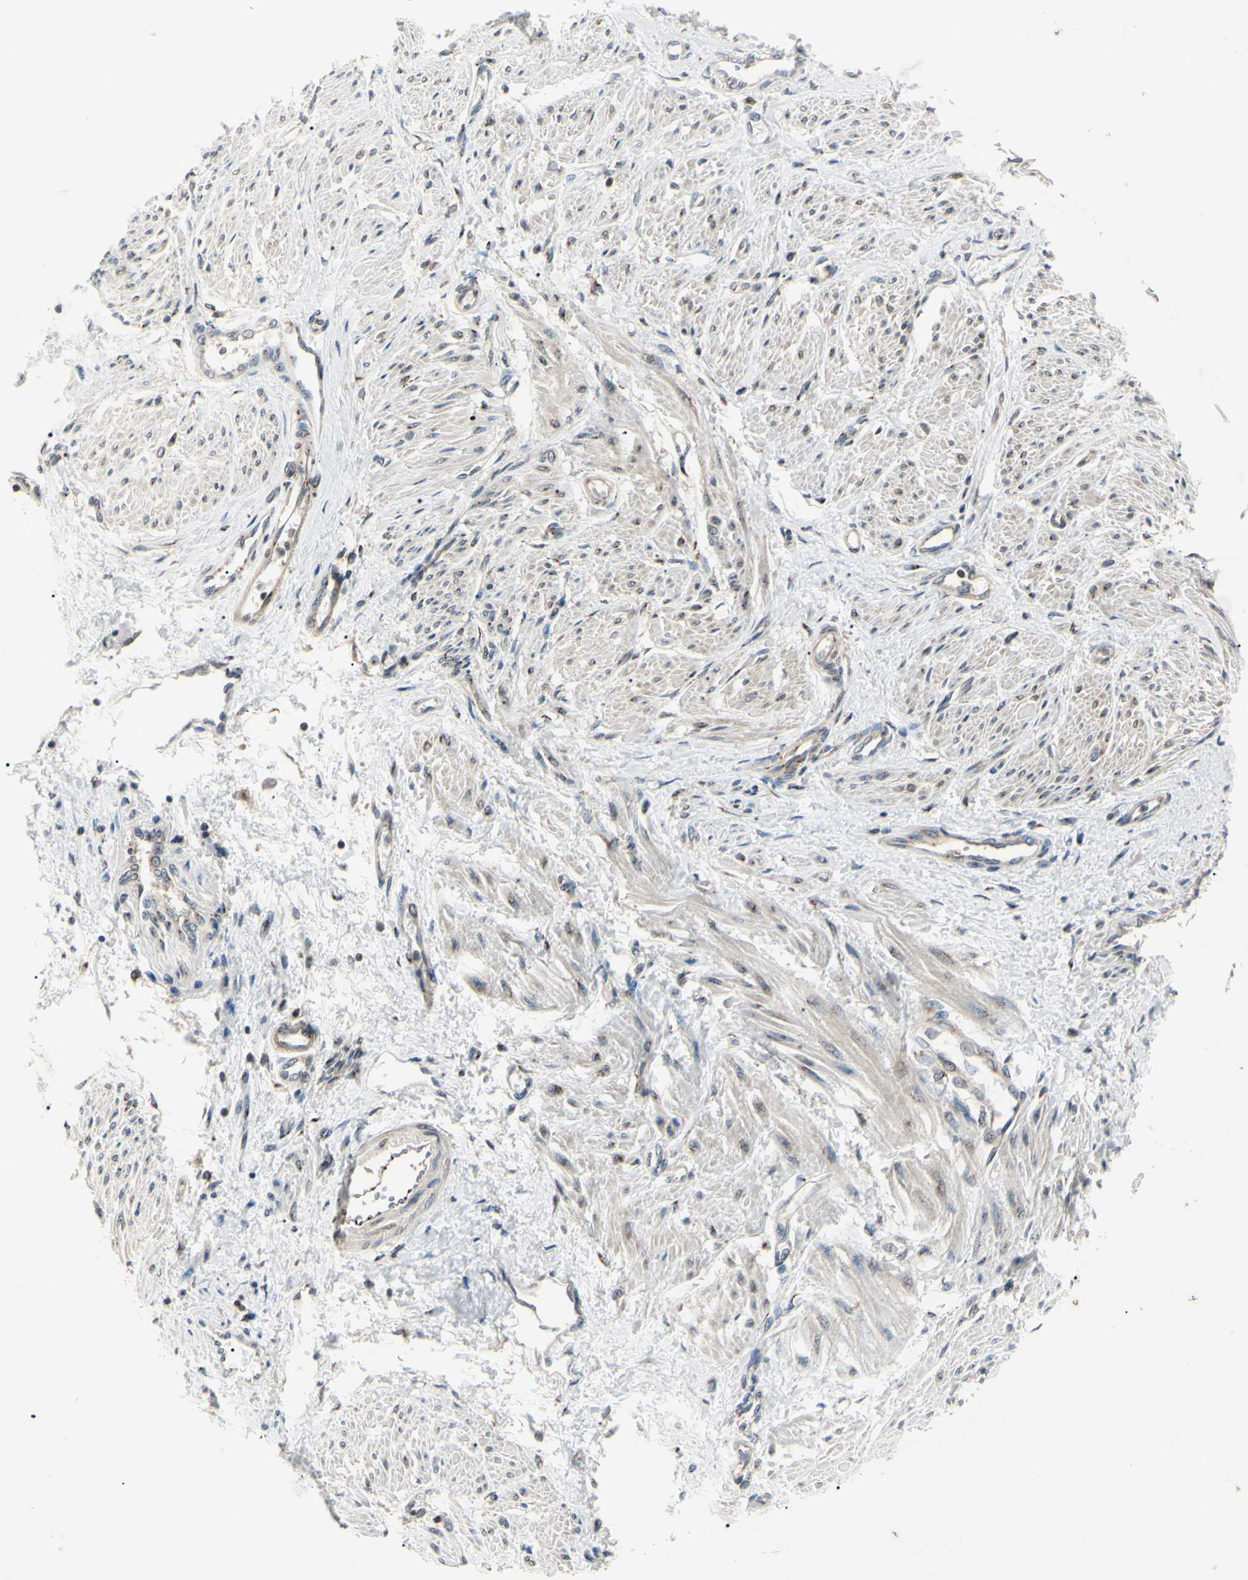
{"staining": {"intensity": "negative", "quantity": "none", "location": "none"}, "tissue": "smooth muscle", "cell_type": "Smooth muscle cells", "image_type": "normal", "snomed": [{"axis": "morphology", "description": "Normal tissue, NOS"}, {"axis": "topography", "description": "Smooth muscle"}, {"axis": "topography", "description": "Uterus"}], "caption": "High magnification brightfield microscopy of normal smooth muscle stained with DAB (3,3'-diaminobenzidine) (brown) and counterstained with hematoxylin (blue): smooth muscle cells show no significant staining.", "gene": "MAPRE1", "patient": {"sex": "female", "age": 39}}